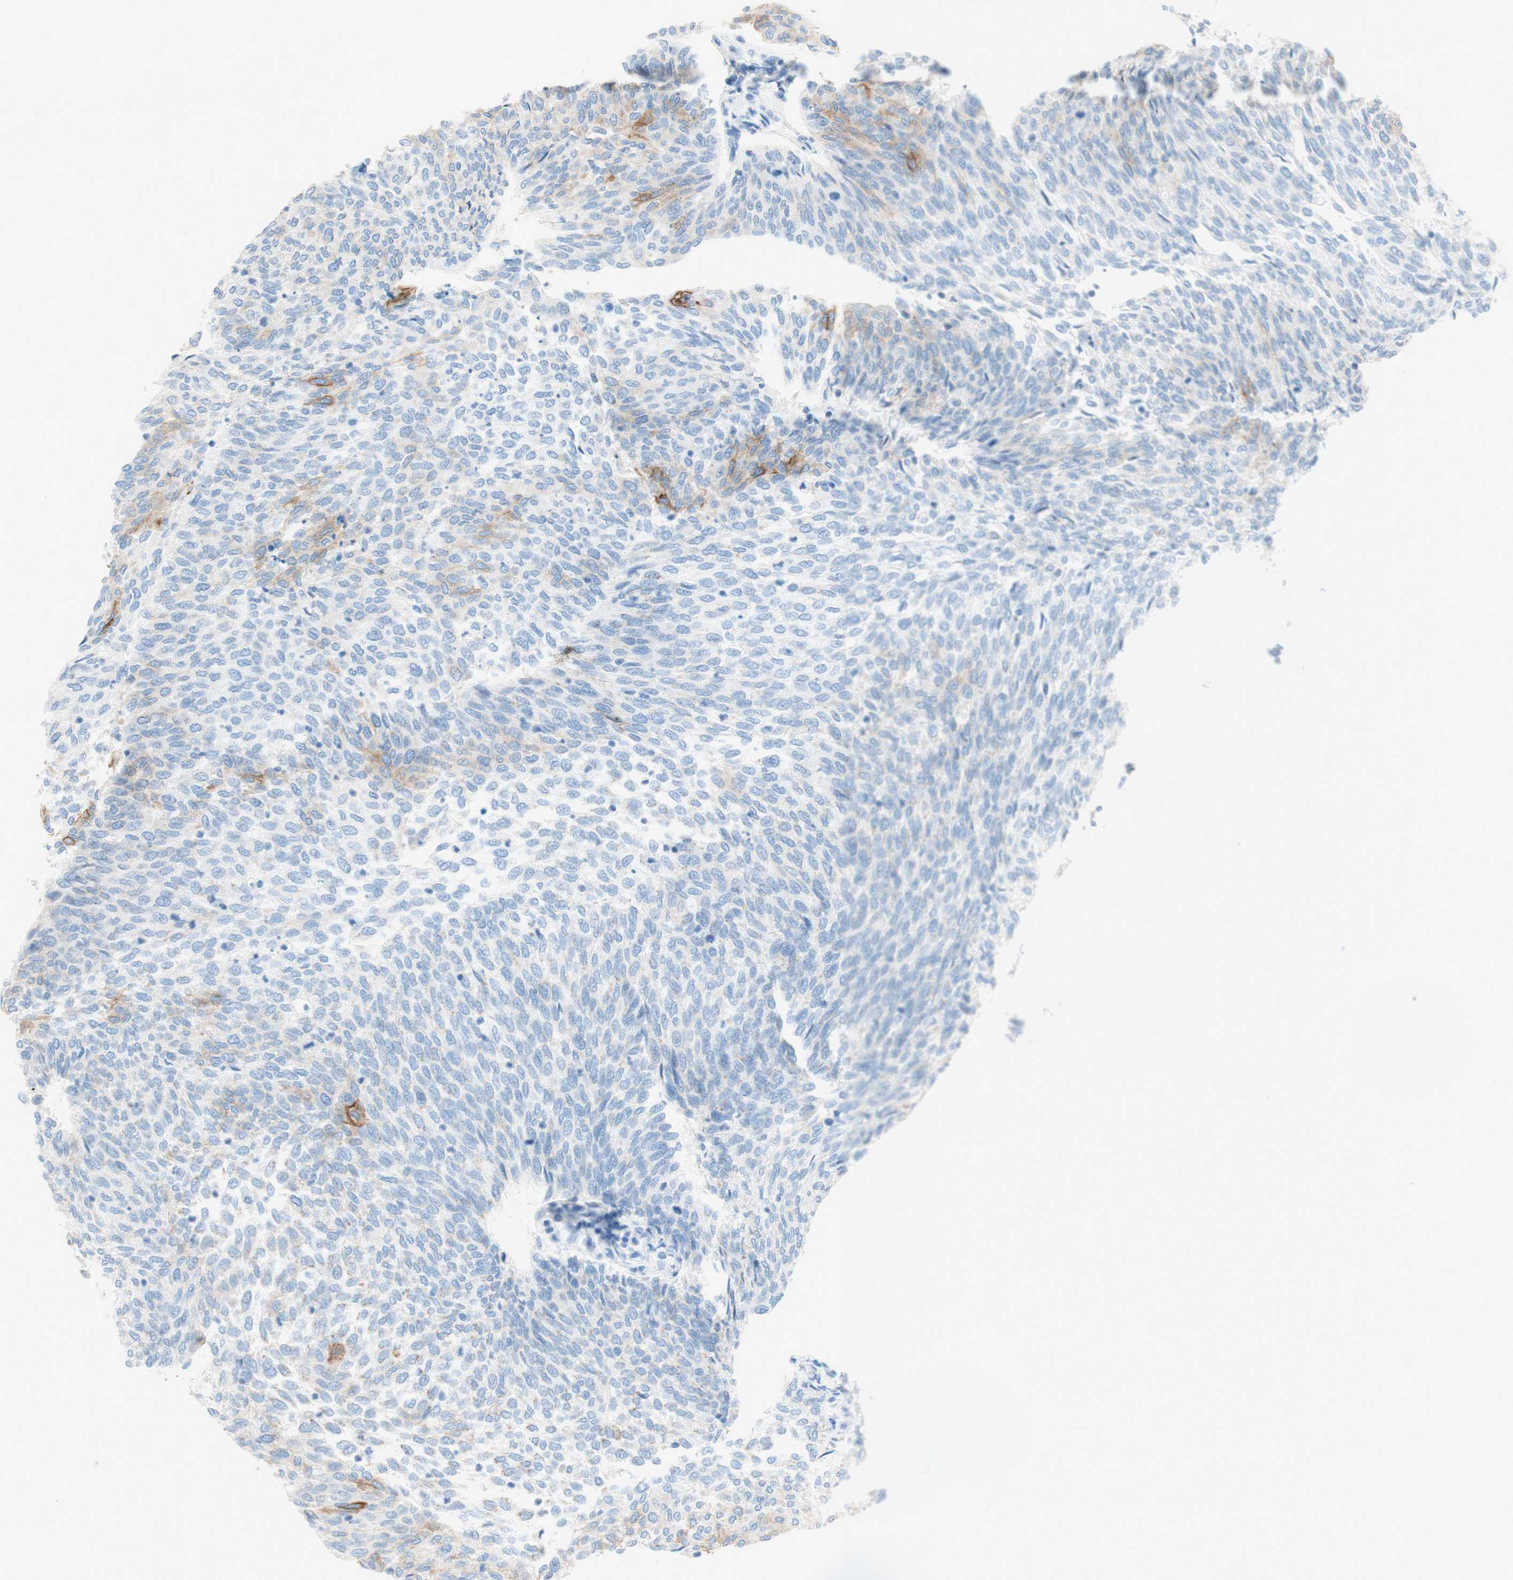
{"staining": {"intensity": "weak", "quantity": "<25%", "location": "cytoplasmic/membranous"}, "tissue": "urothelial cancer", "cell_type": "Tumor cells", "image_type": "cancer", "snomed": [{"axis": "morphology", "description": "Urothelial carcinoma, Low grade"}, {"axis": "topography", "description": "Urinary bladder"}], "caption": "A photomicrograph of human urothelial carcinoma (low-grade) is negative for staining in tumor cells.", "gene": "POLR2J3", "patient": {"sex": "female", "age": 79}}